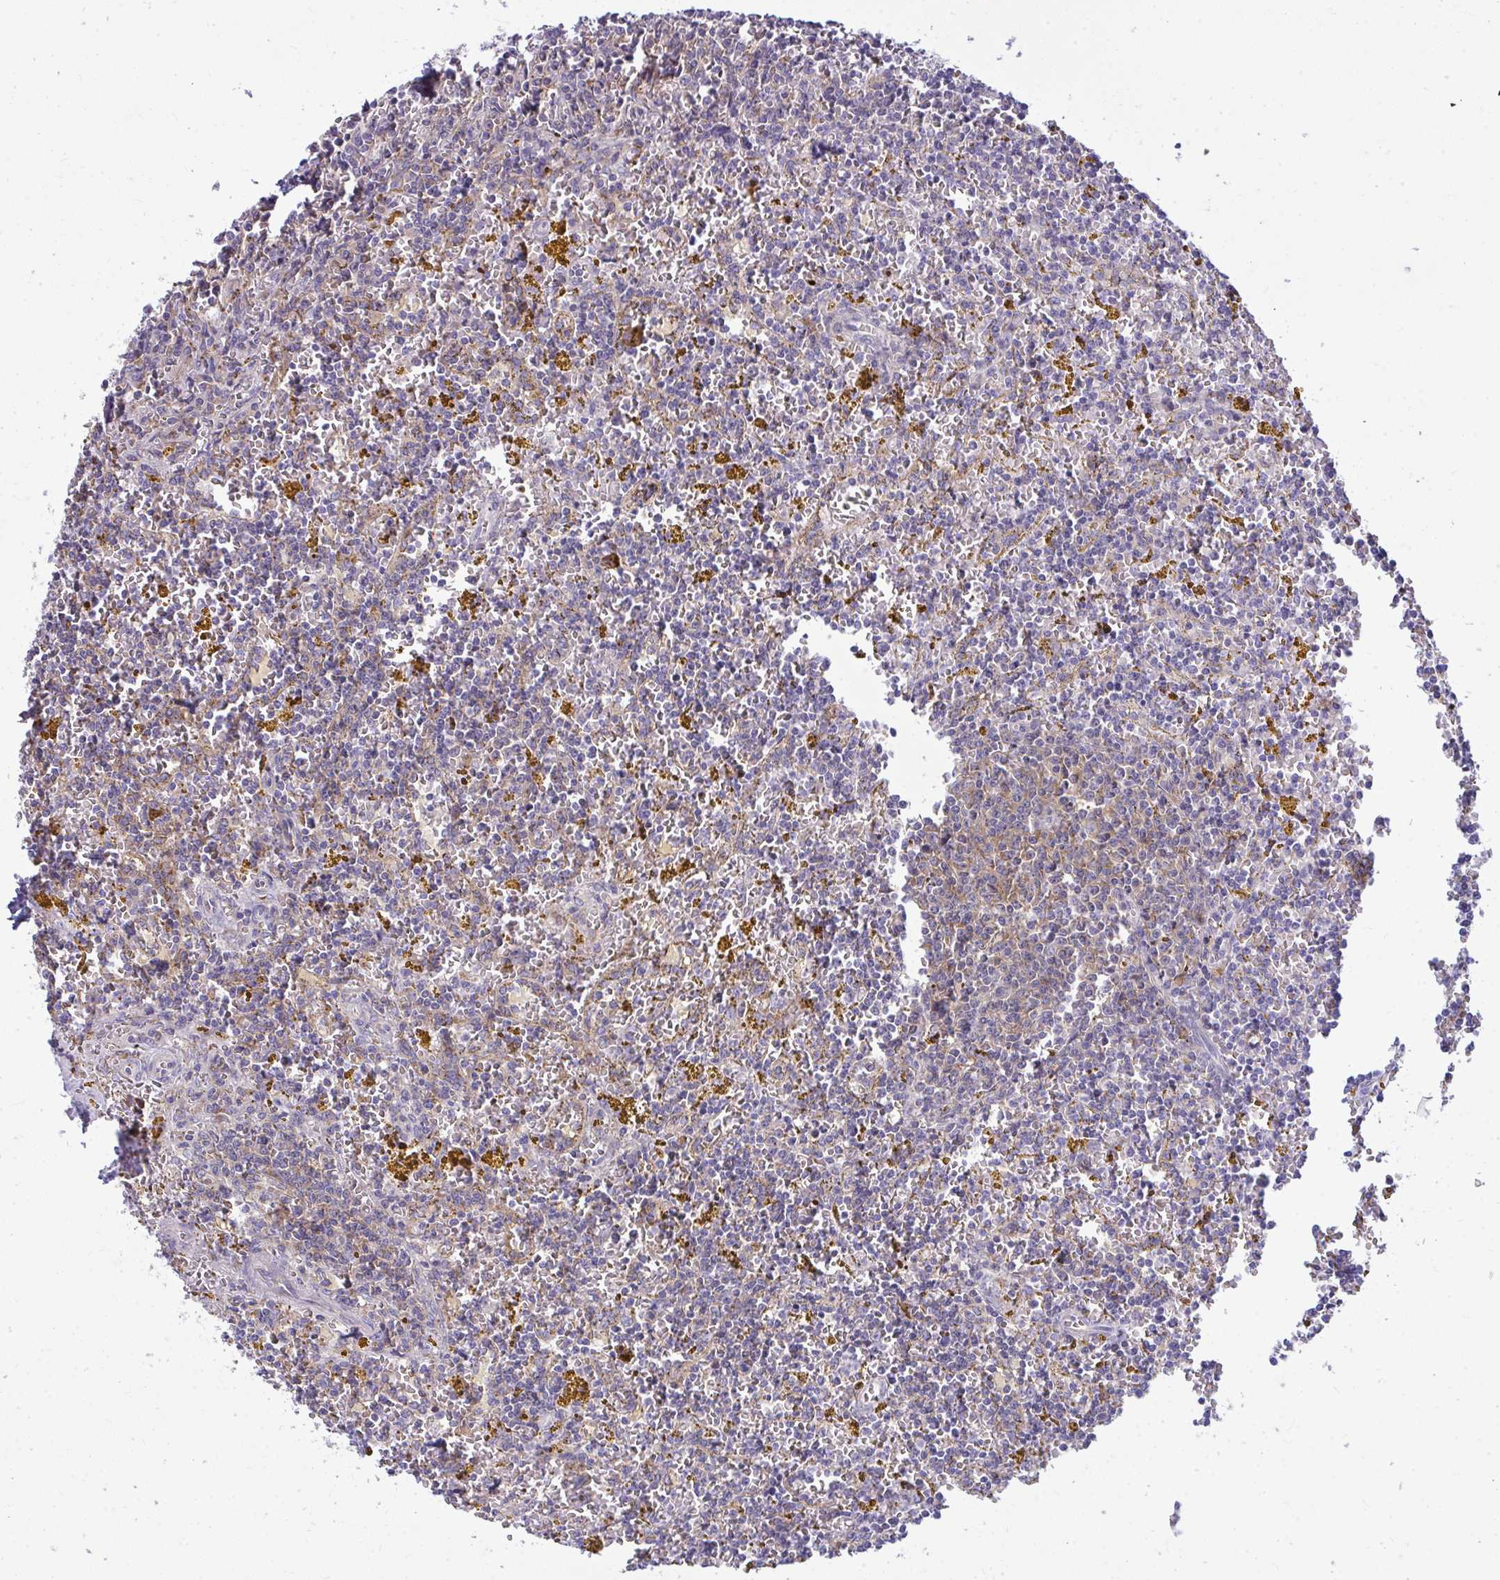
{"staining": {"intensity": "negative", "quantity": "none", "location": "none"}, "tissue": "lymphoma", "cell_type": "Tumor cells", "image_type": "cancer", "snomed": [{"axis": "morphology", "description": "Malignant lymphoma, non-Hodgkin's type, Low grade"}, {"axis": "topography", "description": "Spleen"}, {"axis": "topography", "description": "Lymph node"}], "caption": "This is an immunohistochemistry histopathology image of human lymphoma. There is no expression in tumor cells.", "gene": "GFPT2", "patient": {"sex": "female", "age": 66}}